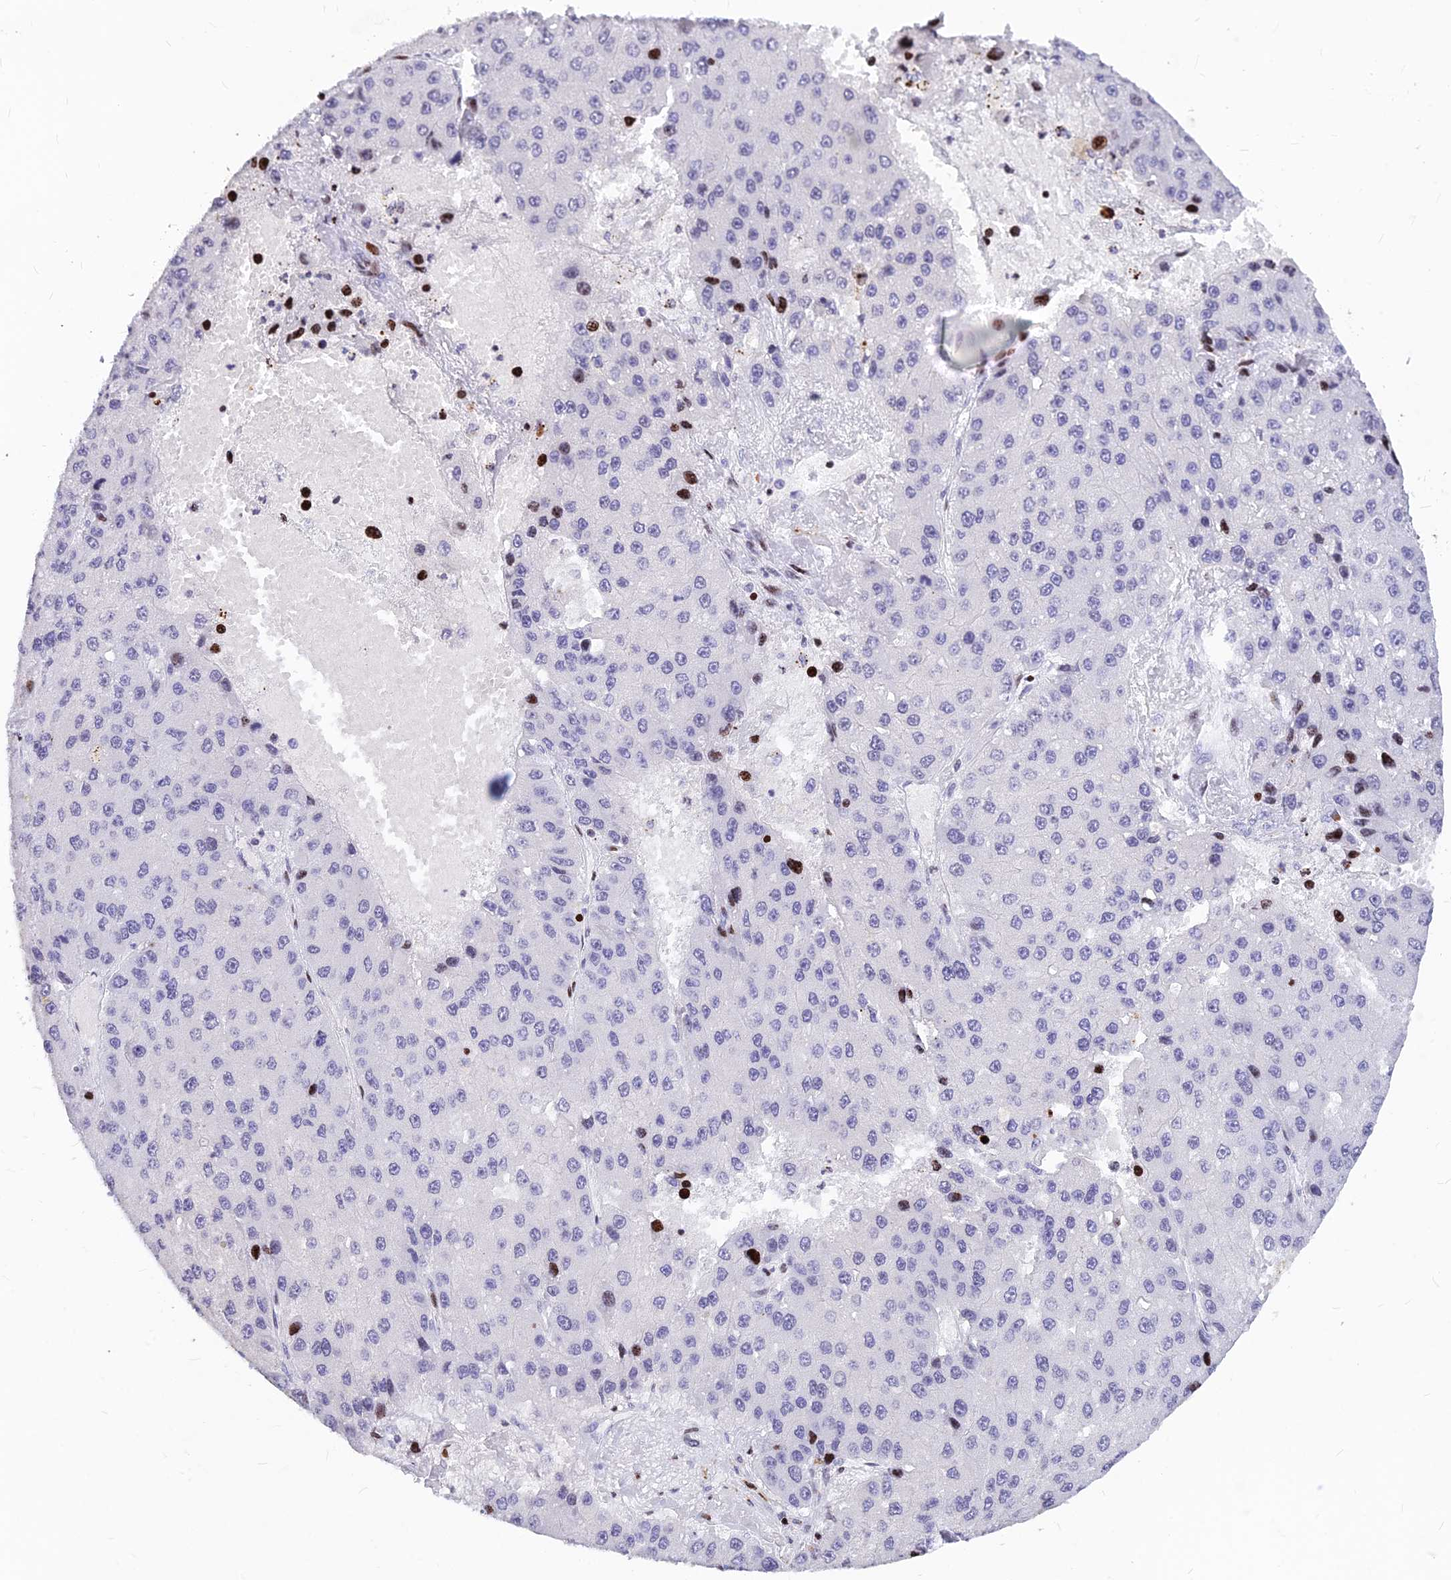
{"staining": {"intensity": "strong", "quantity": "<25%", "location": "cytoplasmic/membranous"}, "tissue": "liver cancer", "cell_type": "Tumor cells", "image_type": "cancer", "snomed": [{"axis": "morphology", "description": "Carcinoma, Hepatocellular, NOS"}, {"axis": "topography", "description": "Liver"}], "caption": "High-magnification brightfield microscopy of liver hepatocellular carcinoma stained with DAB (brown) and counterstained with hematoxylin (blue). tumor cells exhibit strong cytoplasmic/membranous expression is identified in about<25% of cells.", "gene": "PRPS1", "patient": {"sex": "female", "age": 73}}